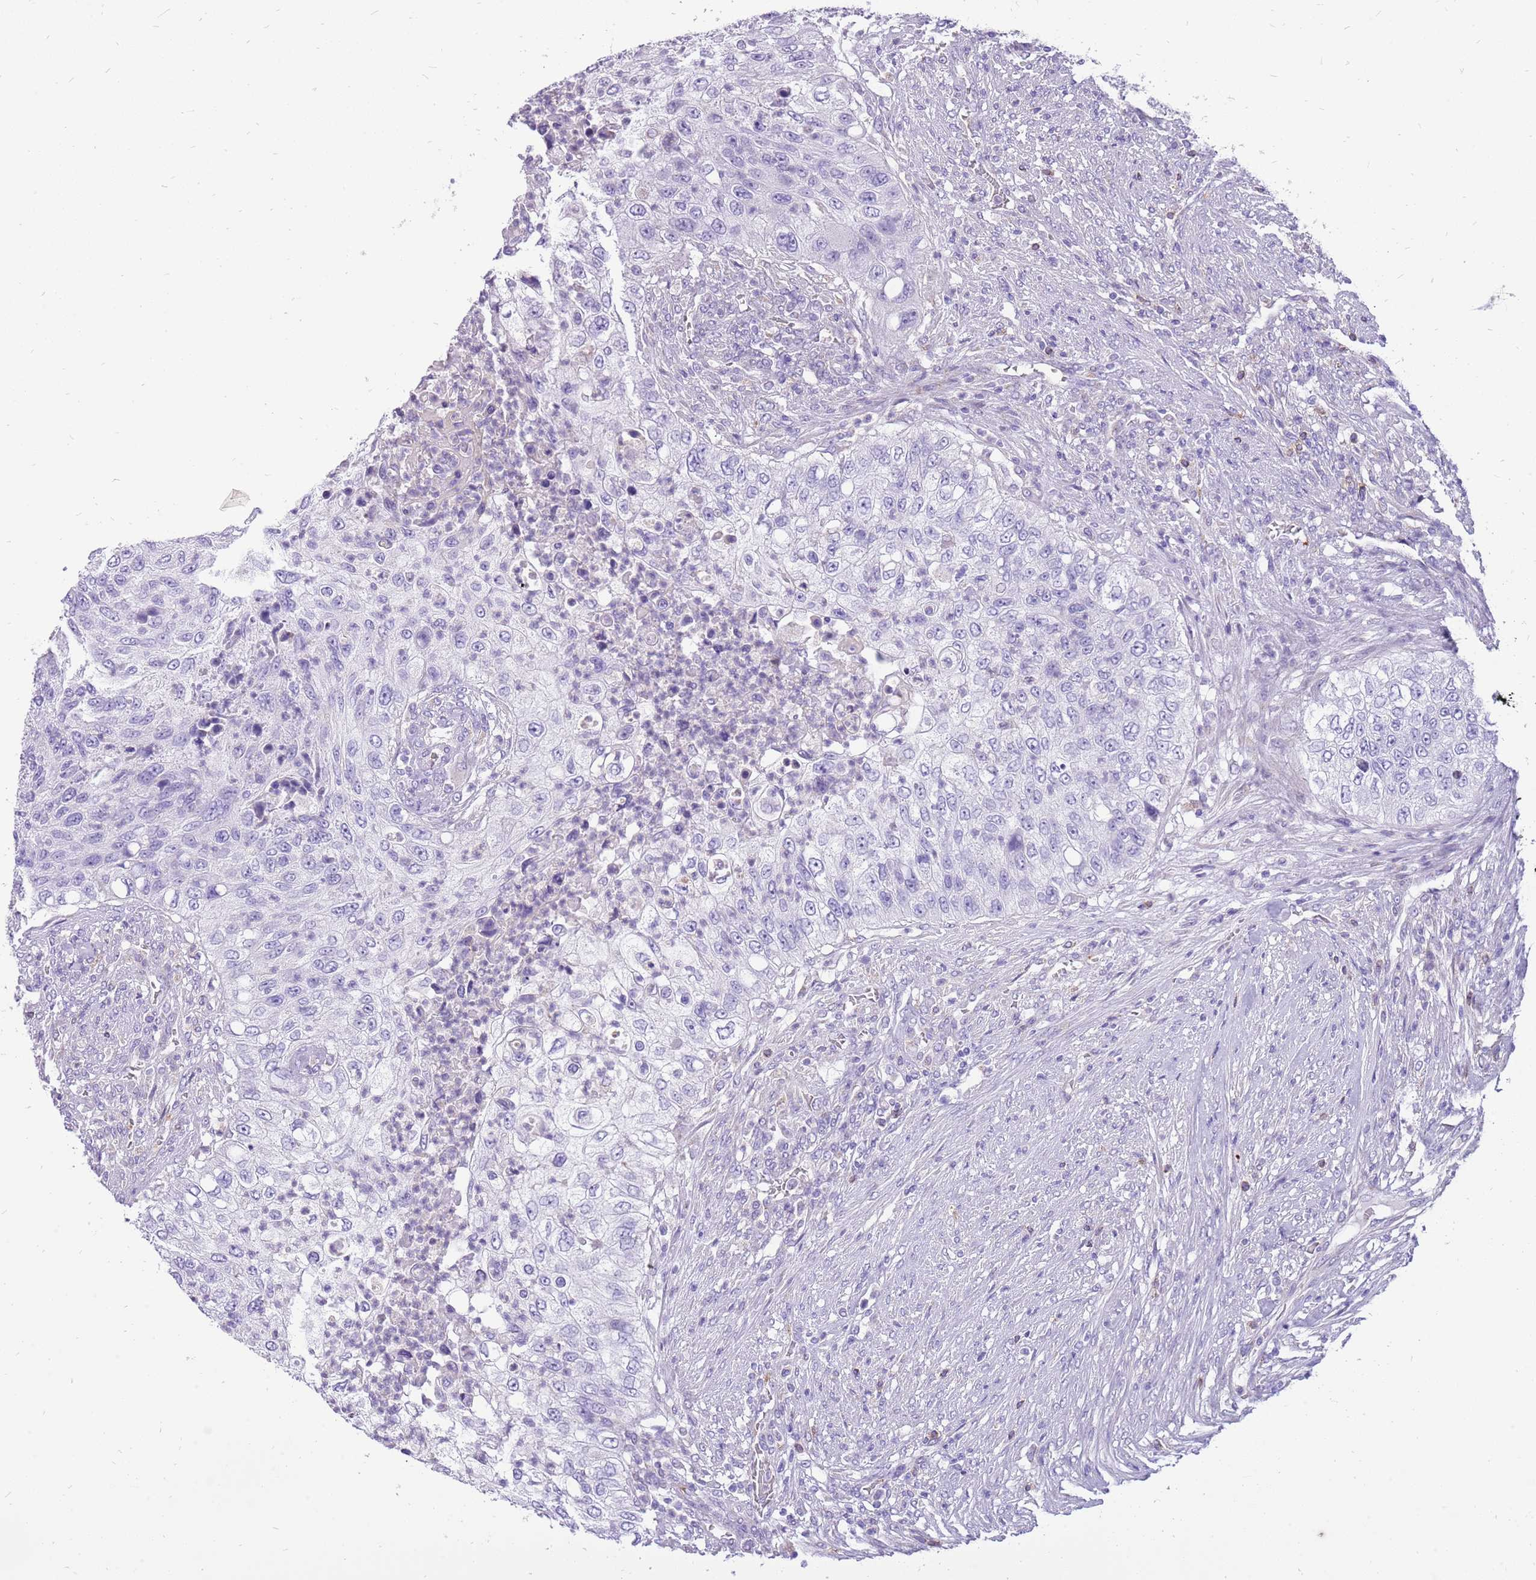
{"staining": {"intensity": "negative", "quantity": "none", "location": "none"}, "tissue": "urothelial cancer", "cell_type": "Tumor cells", "image_type": "cancer", "snomed": [{"axis": "morphology", "description": "Urothelial carcinoma, High grade"}, {"axis": "topography", "description": "Urinary bladder"}], "caption": "Immunohistochemistry (IHC) photomicrograph of human urothelial carcinoma (high-grade) stained for a protein (brown), which reveals no expression in tumor cells. (DAB (3,3'-diaminobenzidine) immunohistochemistry (IHC) with hematoxylin counter stain).", "gene": "PCNX1", "patient": {"sex": "female", "age": 60}}